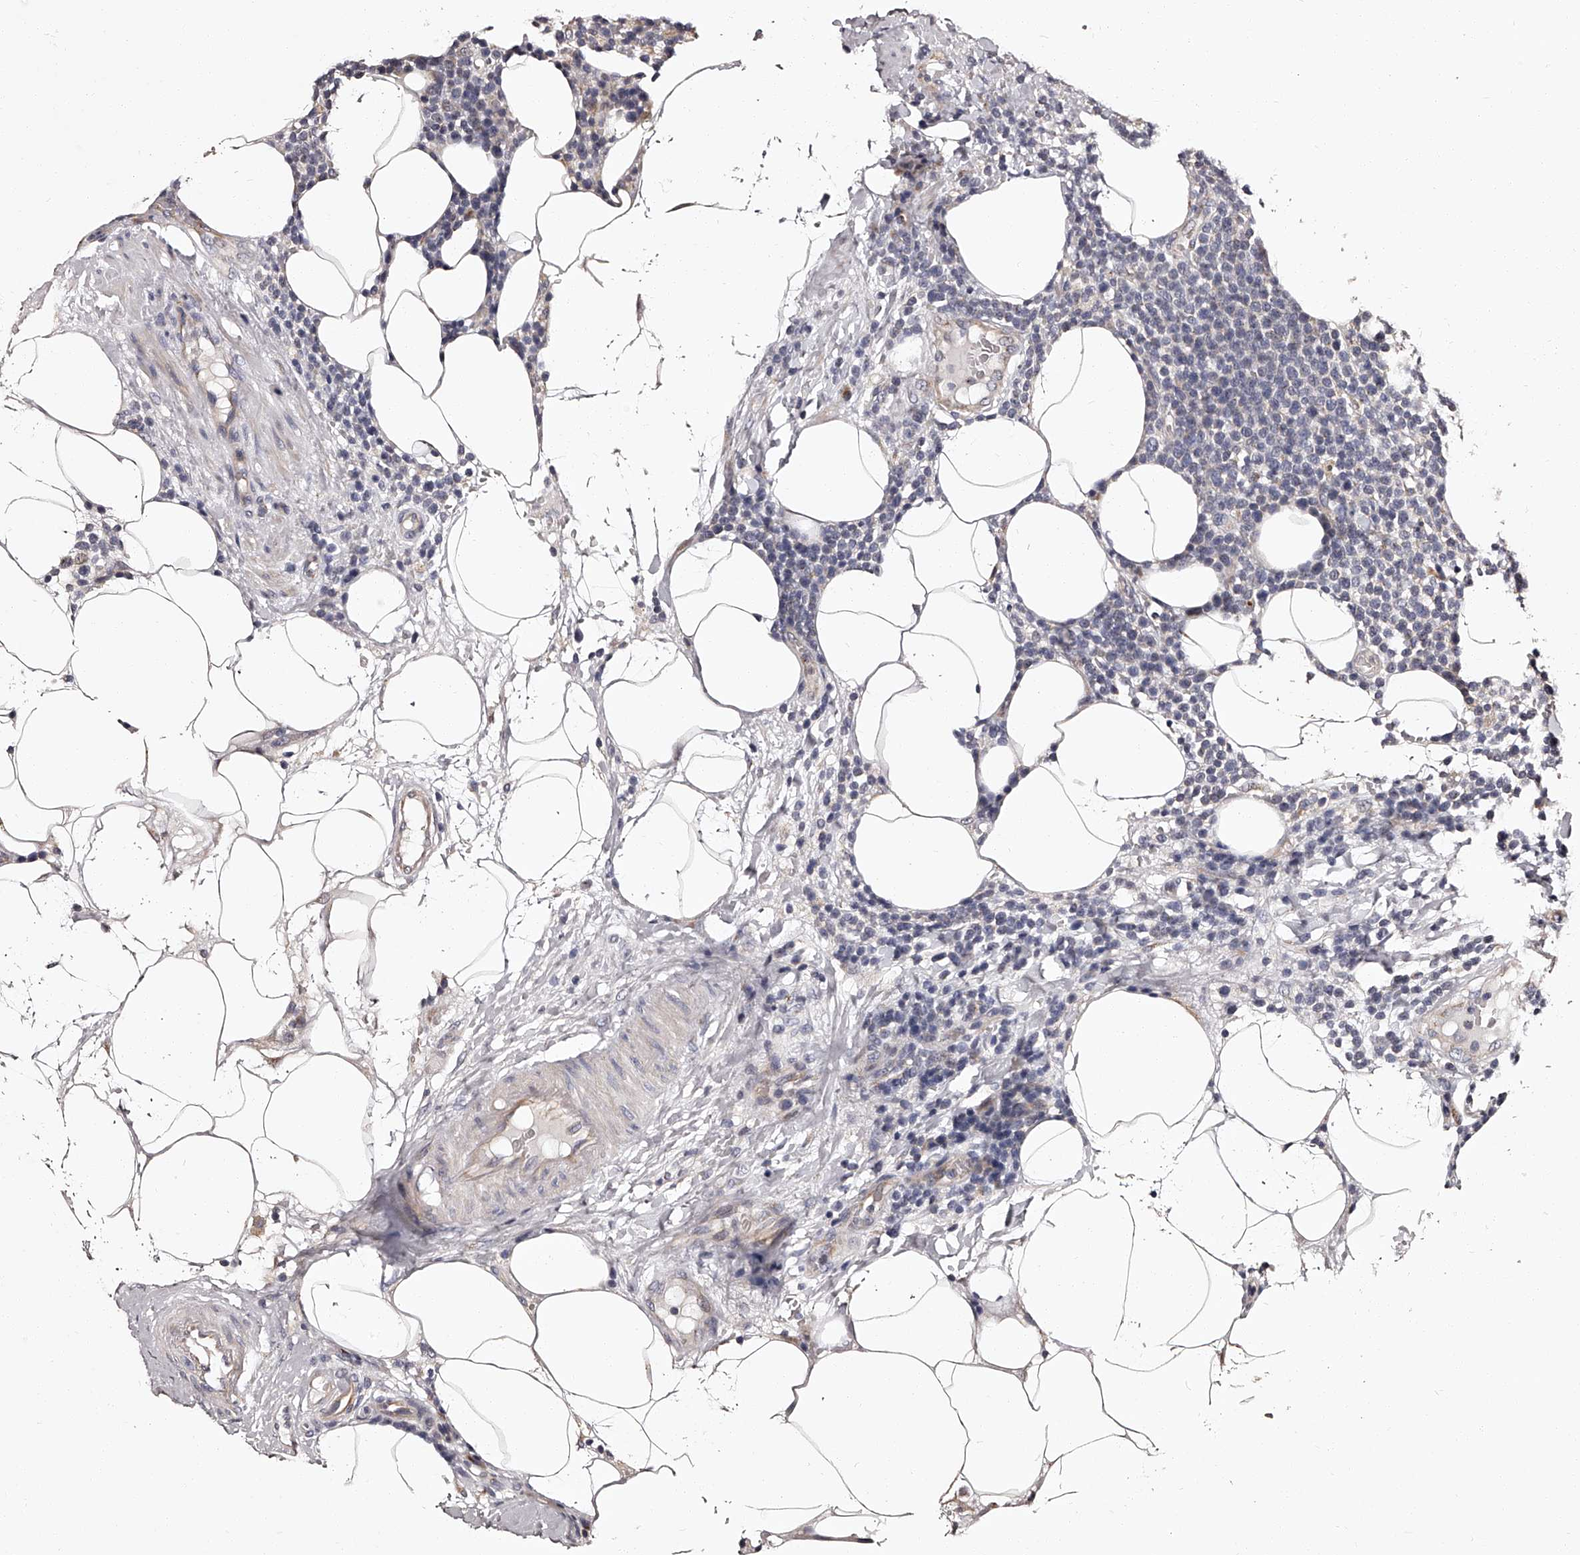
{"staining": {"intensity": "negative", "quantity": "none", "location": "none"}, "tissue": "lymphoma", "cell_type": "Tumor cells", "image_type": "cancer", "snomed": [{"axis": "morphology", "description": "Malignant lymphoma, non-Hodgkin's type, High grade"}, {"axis": "topography", "description": "Lymph node"}], "caption": "IHC of human lymphoma displays no staining in tumor cells. Nuclei are stained in blue.", "gene": "RSC1A1", "patient": {"sex": "male", "age": 61}}